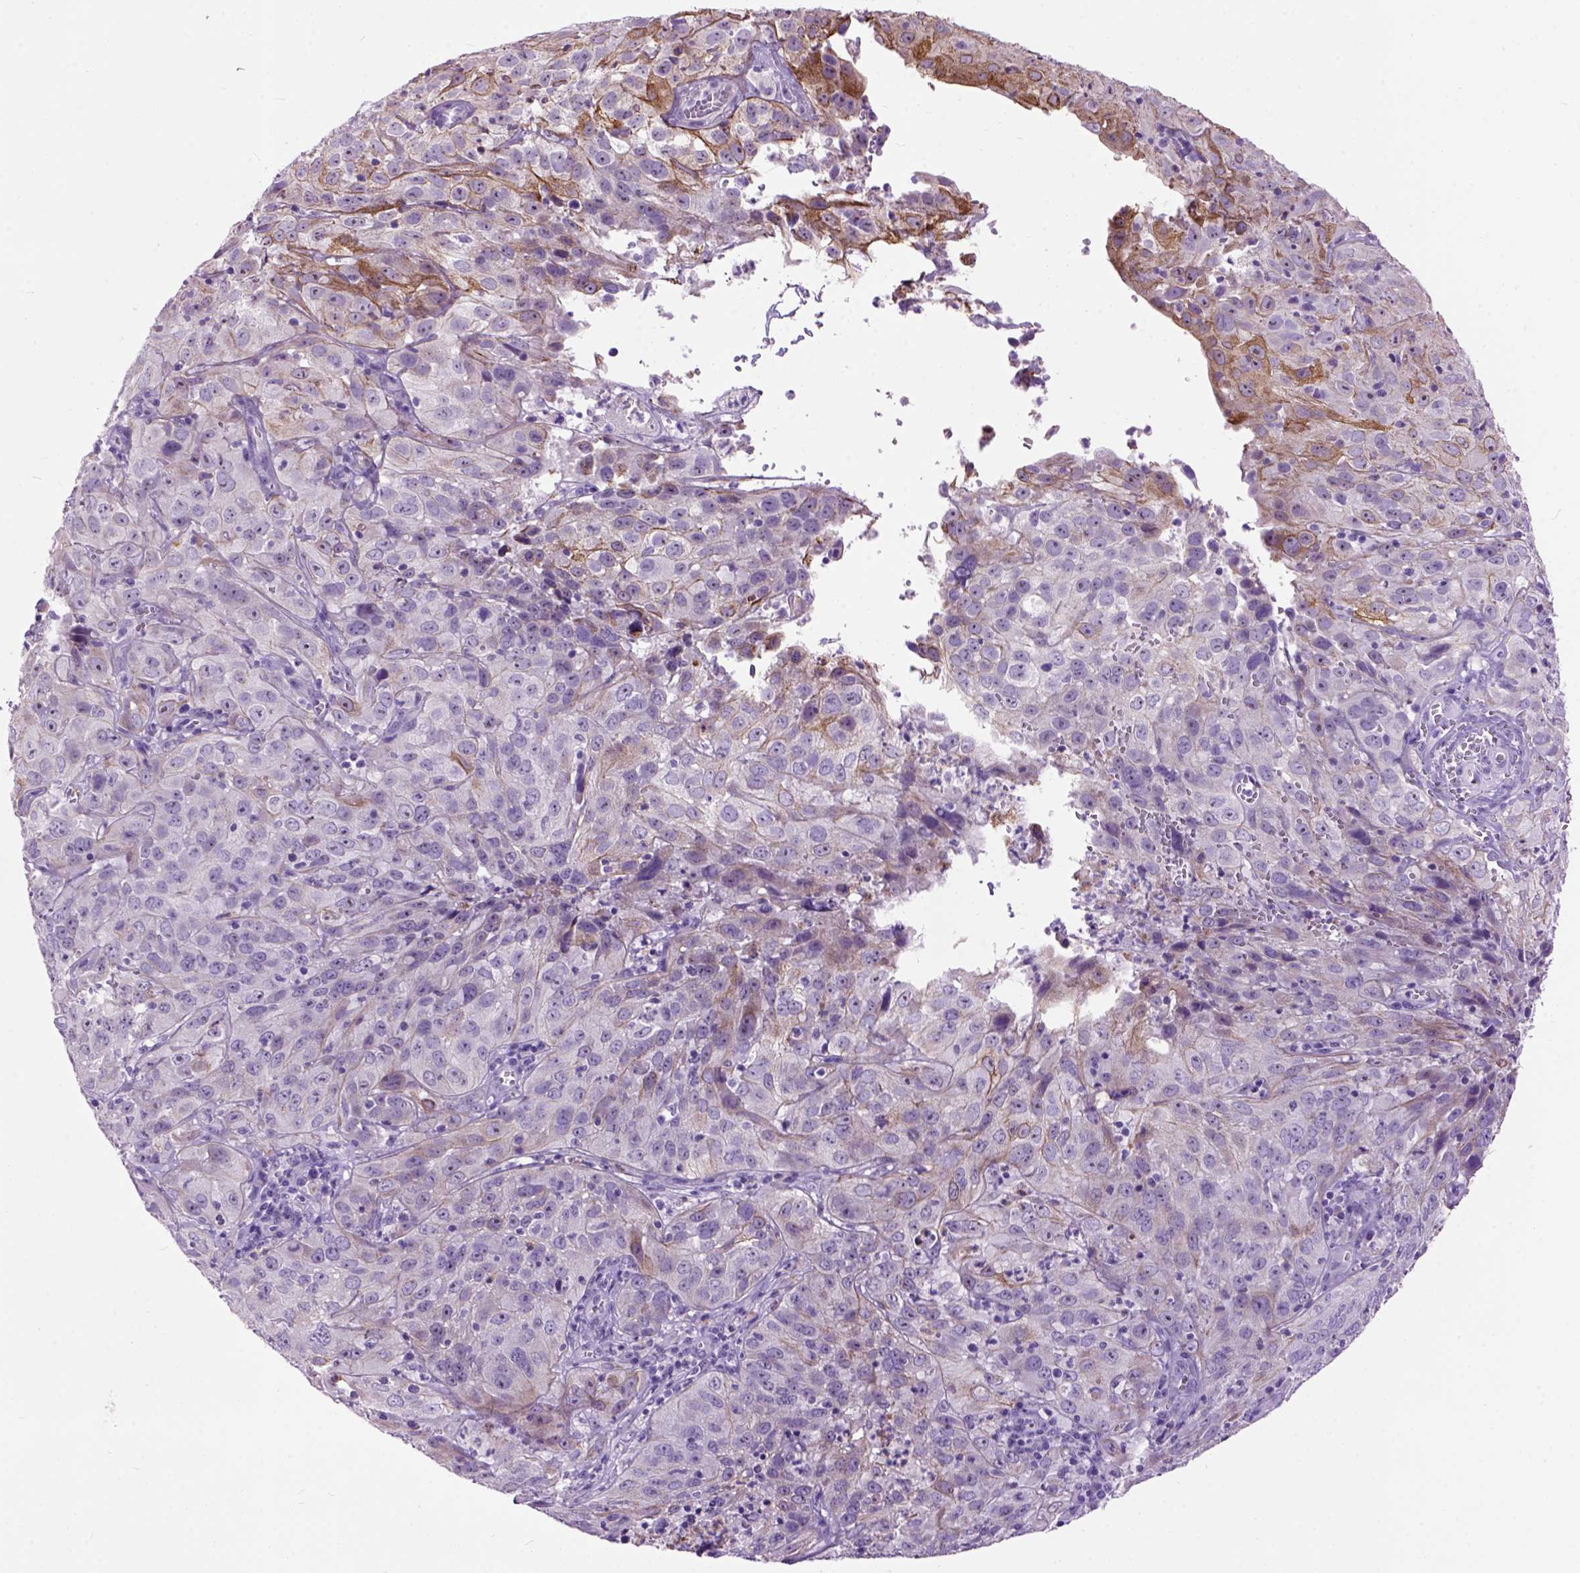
{"staining": {"intensity": "strong", "quantity": "<25%", "location": "cytoplasmic/membranous"}, "tissue": "cervical cancer", "cell_type": "Tumor cells", "image_type": "cancer", "snomed": [{"axis": "morphology", "description": "Squamous cell carcinoma, NOS"}, {"axis": "topography", "description": "Cervix"}], "caption": "Approximately <25% of tumor cells in cervical squamous cell carcinoma demonstrate strong cytoplasmic/membranous protein expression as visualized by brown immunohistochemical staining.", "gene": "MAPT", "patient": {"sex": "female", "age": 32}}